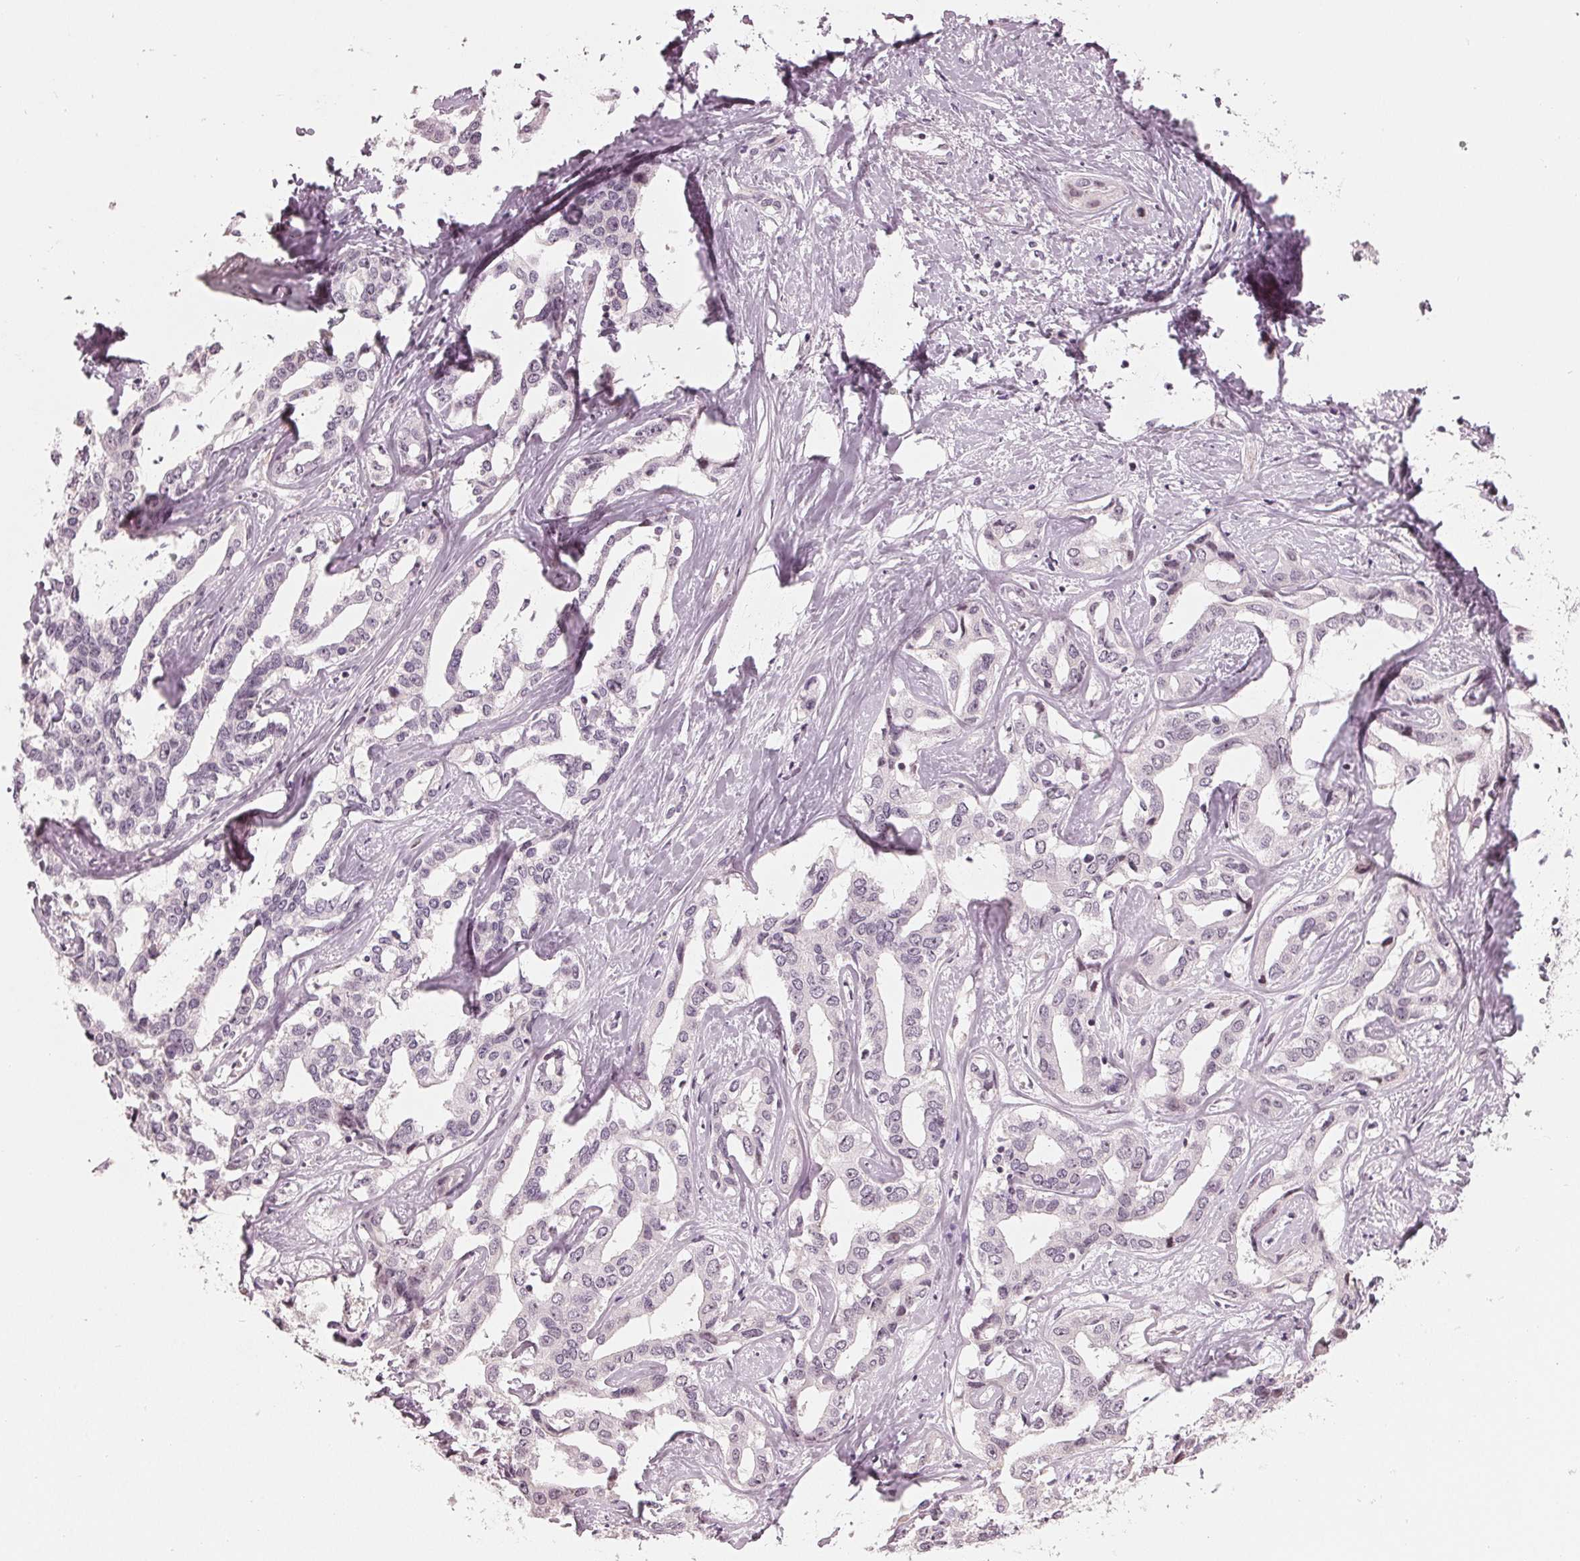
{"staining": {"intensity": "negative", "quantity": "none", "location": "none"}, "tissue": "liver cancer", "cell_type": "Tumor cells", "image_type": "cancer", "snomed": [{"axis": "morphology", "description": "Cholangiocarcinoma"}, {"axis": "topography", "description": "Liver"}], "caption": "A high-resolution histopathology image shows immunohistochemistry (IHC) staining of liver cancer (cholangiocarcinoma), which displays no significant expression in tumor cells.", "gene": "ADPRHL1", "patient": {"sex": "male", "age": 59}}